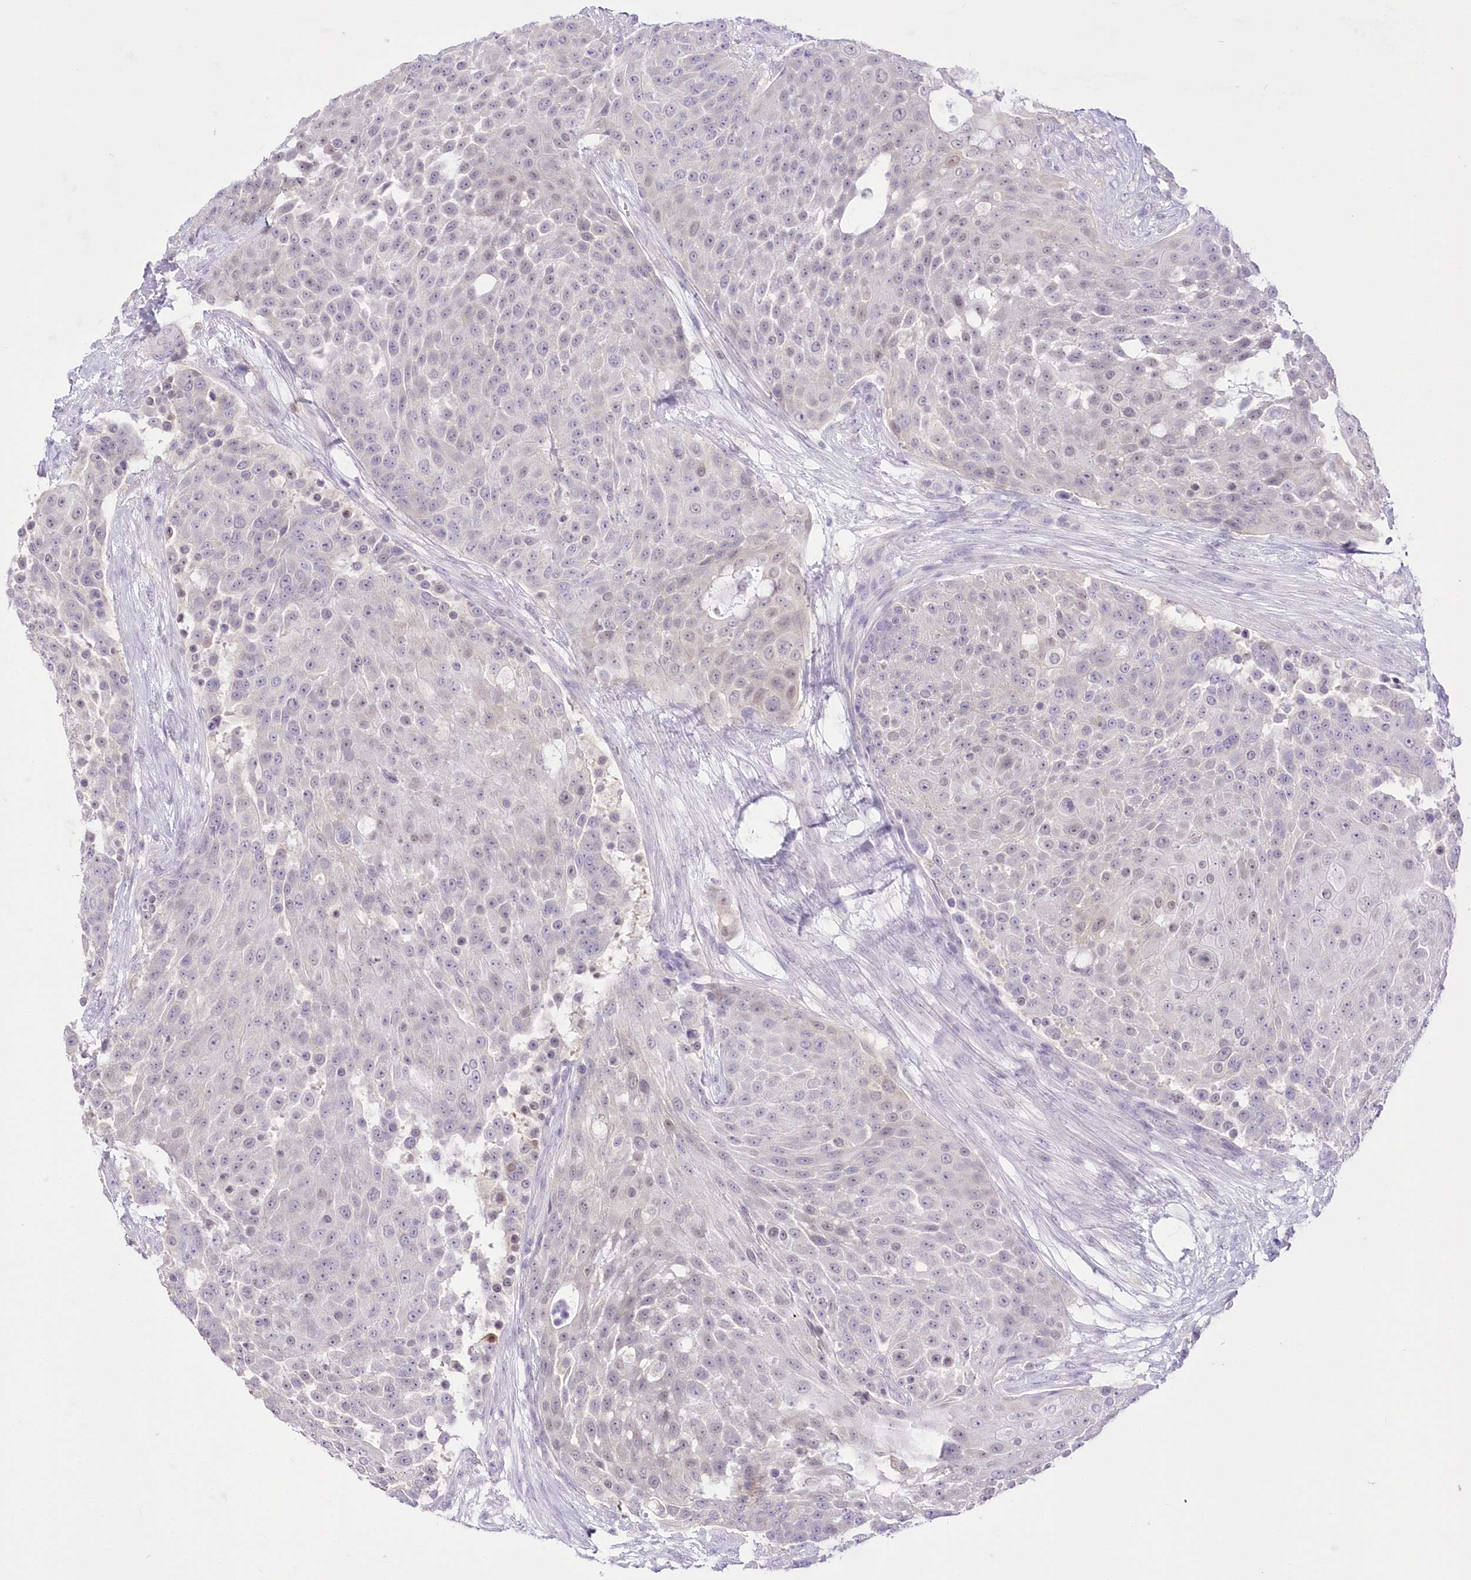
{"staining": {"intensity": "negative", "quantity": "none", "location": "none"}, "tissue": "urothelial cancer", "cell_type": "Tumor cells", "image_type": "cancer", "snomed": [{"axis": "morphology", "description": "Urothelial carcinoma, High grade"}, {"axis": "topography", "description": "Urinary bladder"}], "caption": "Urothelial cancer was stained to show a protein in brown. There is no significant expression in tumor cells. (Brightfield microscopy of DAB (3,3'-diaminobenzidine) immunohistochemistry at high magnification).", "gene": "UBA6", "patient": {"sex": "female", "age": 63}}